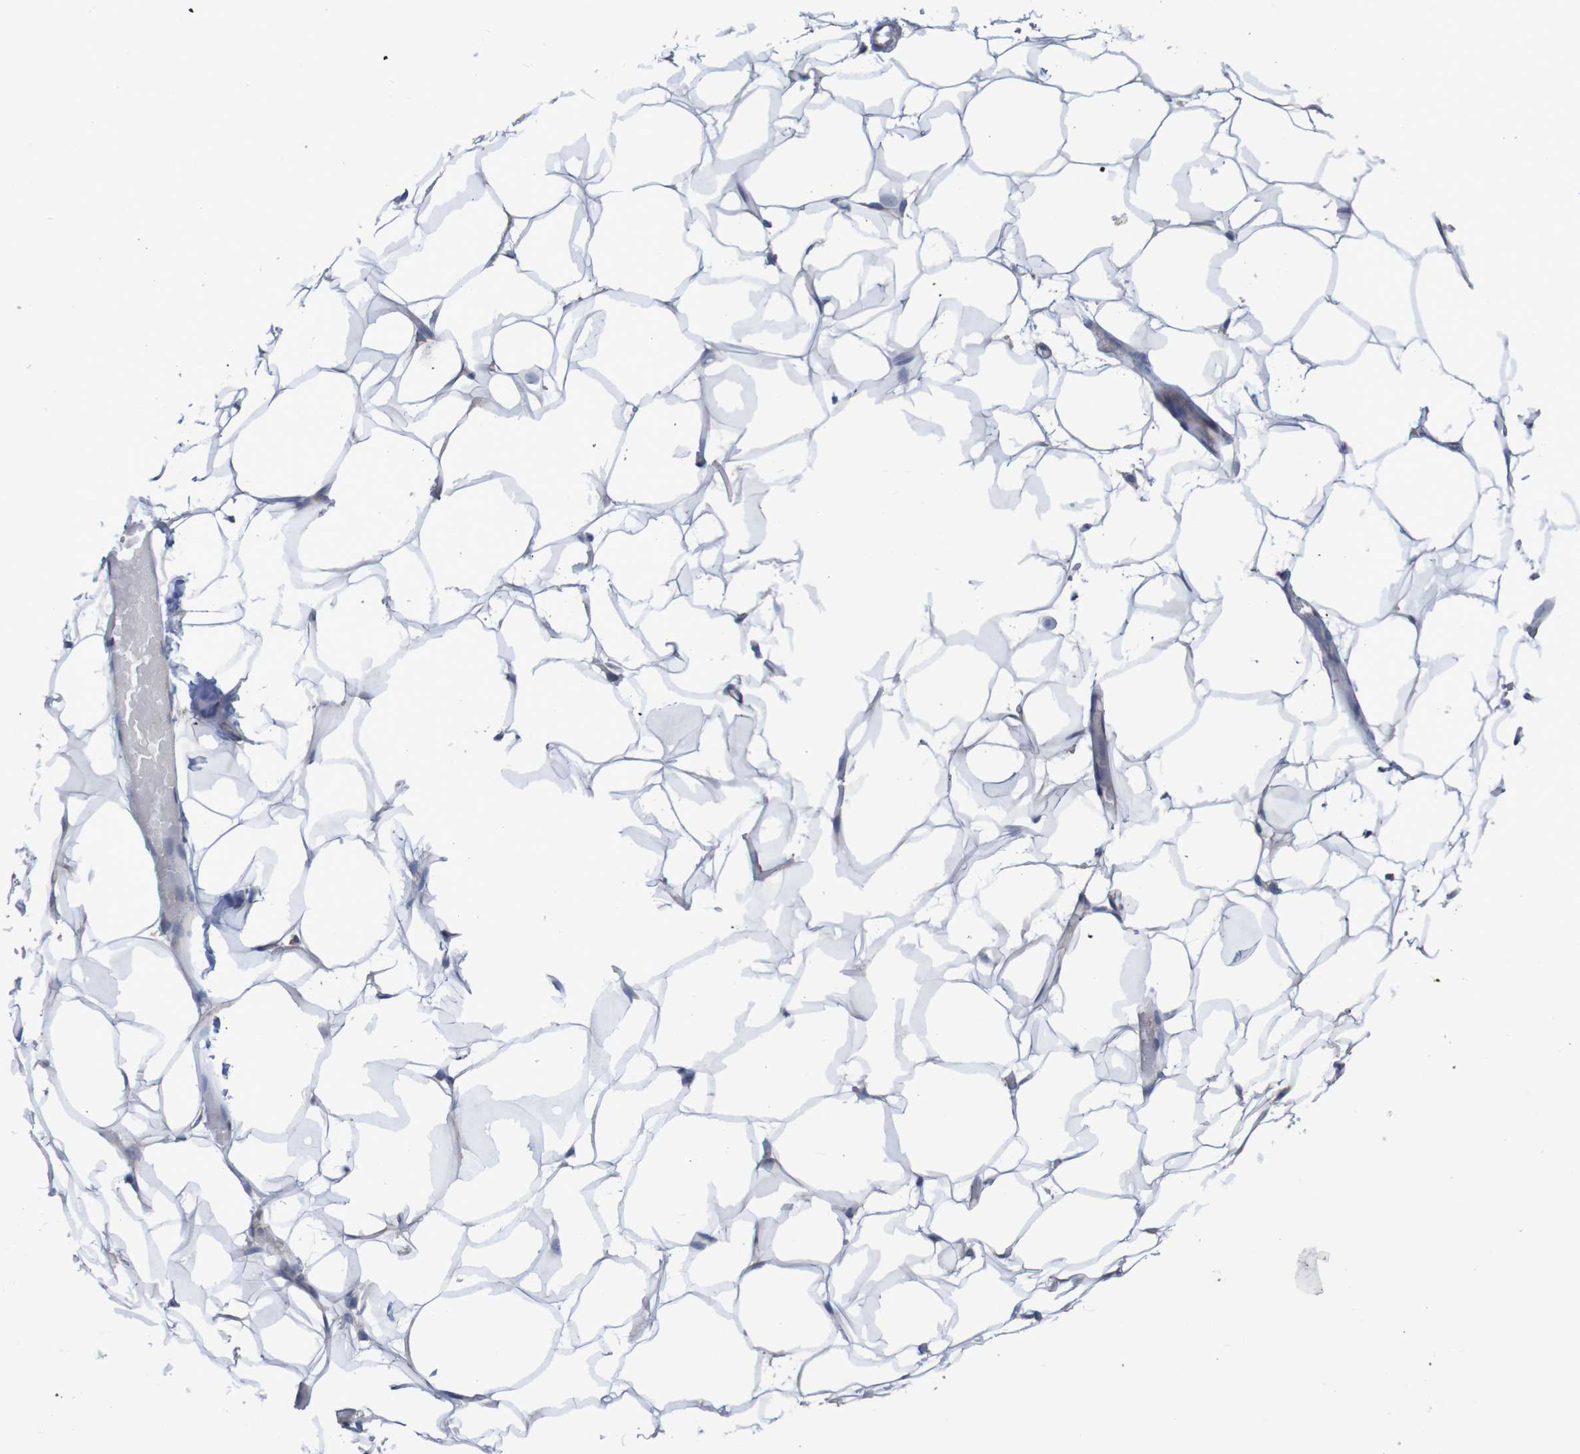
{"staining": {"intensity": "negative", "quantity": "none", "location": "none"}, "tissue": "adipose tissue", "cell_type": "Adipocytes", "image_type": "normal", "snomed": [{"axis": "morphology", "description": "Normal tissue, NOS"}, {"axis": "topography", "description": "Breast"}, {"axis": "topography", "description": "Adipose tissue"}], "caption": "Histopathology image shows no protein positivity in adipocytes of normal adipose tissue.", "gene": "NECTIN2", "patient": {"sex": "female", "age": 25}}